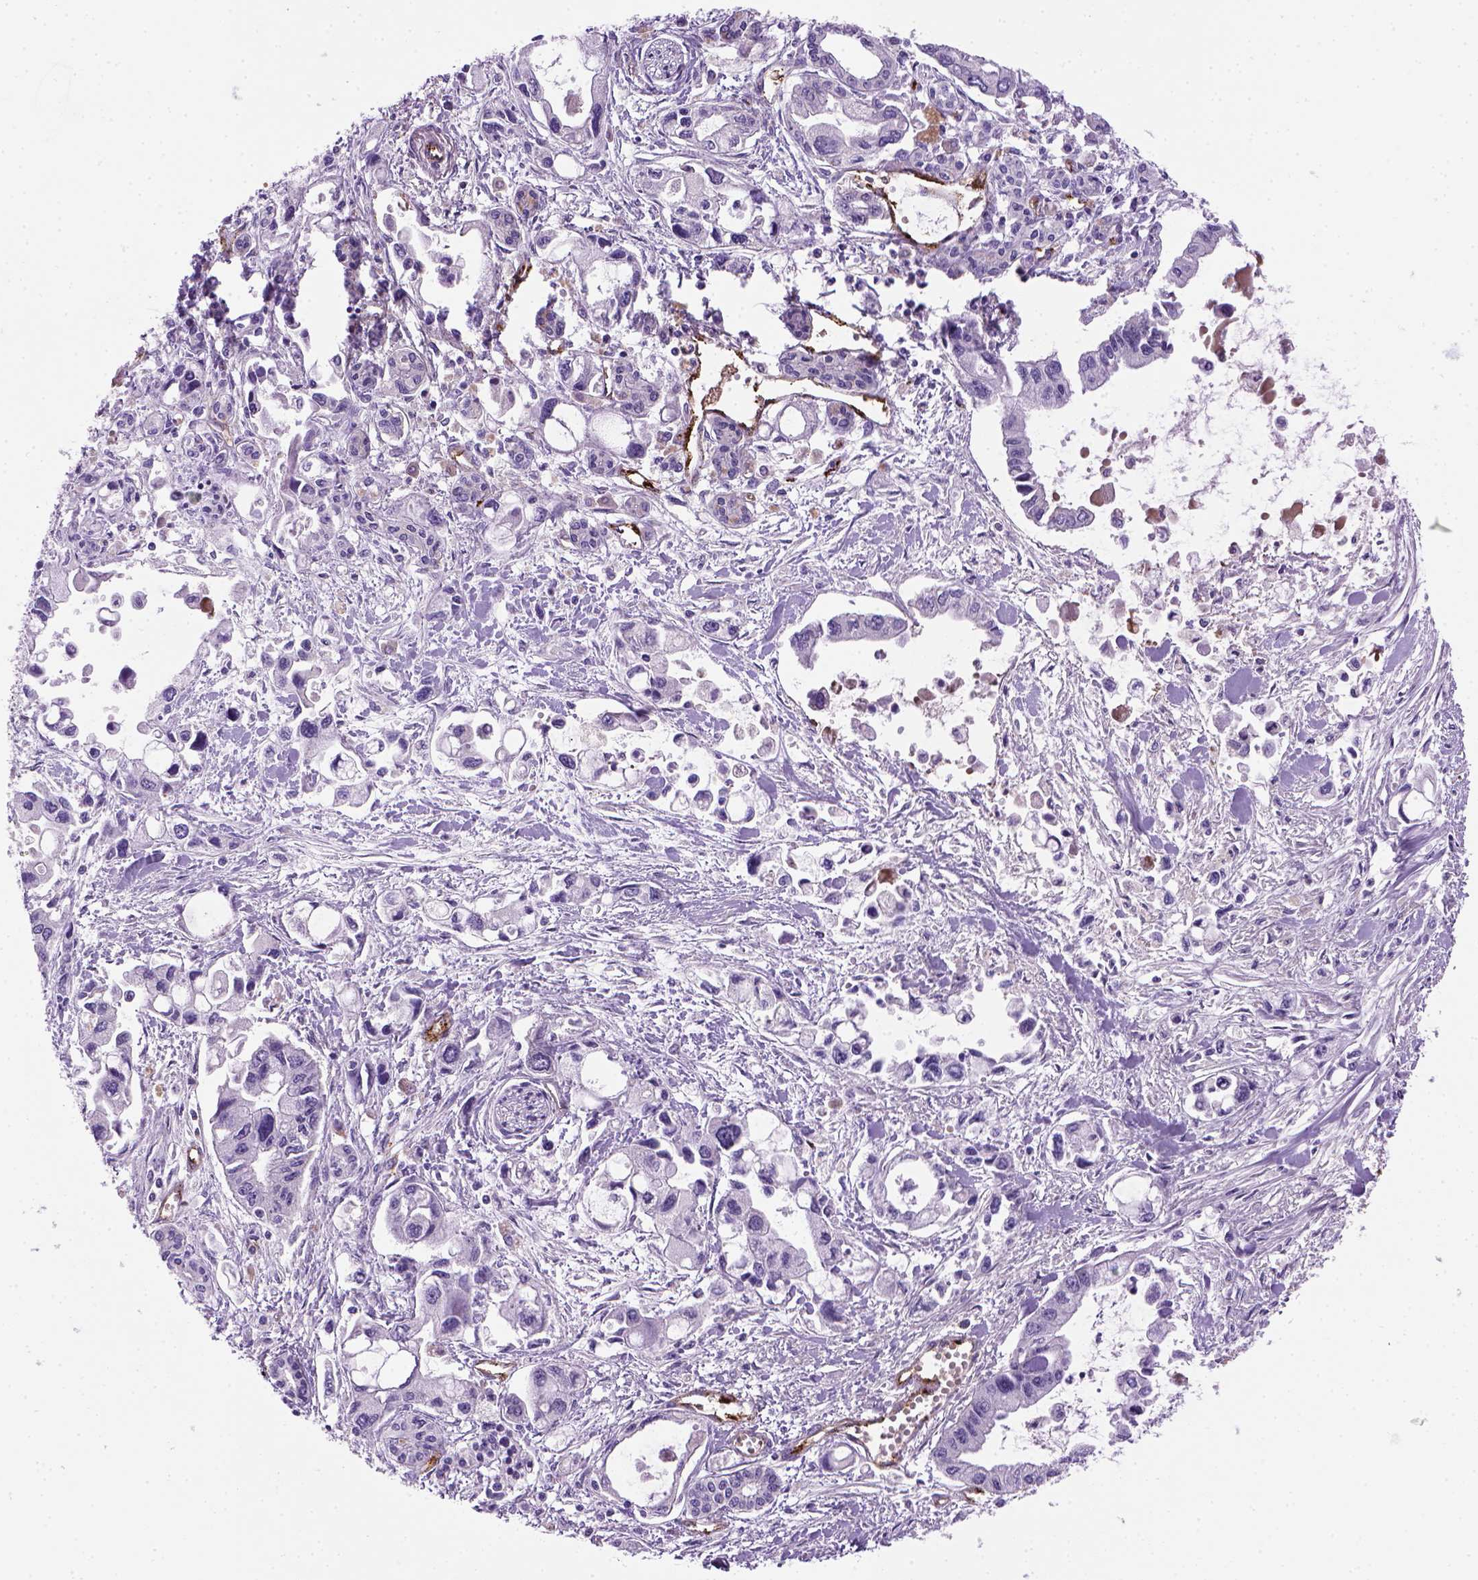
{"staining": {"intensity": "negative", "quantity": "none", "location": "none"}, "tissue": "pancreatic cancer", "cell_type": "Tumor cells", "image_type": "cancer", "snomed": [{"axis": "morphology", "description": "Adenocarcinoma, NOS"}, {"axis": "topography", "description": "Pancreas"}], "caption": "Immunohistochemistry of human pancreatic cancer (adenocarcinoma) shows no expression in tumor cells.", "gene": "VWF", "patient": {"sex": "female", "age": 61}}